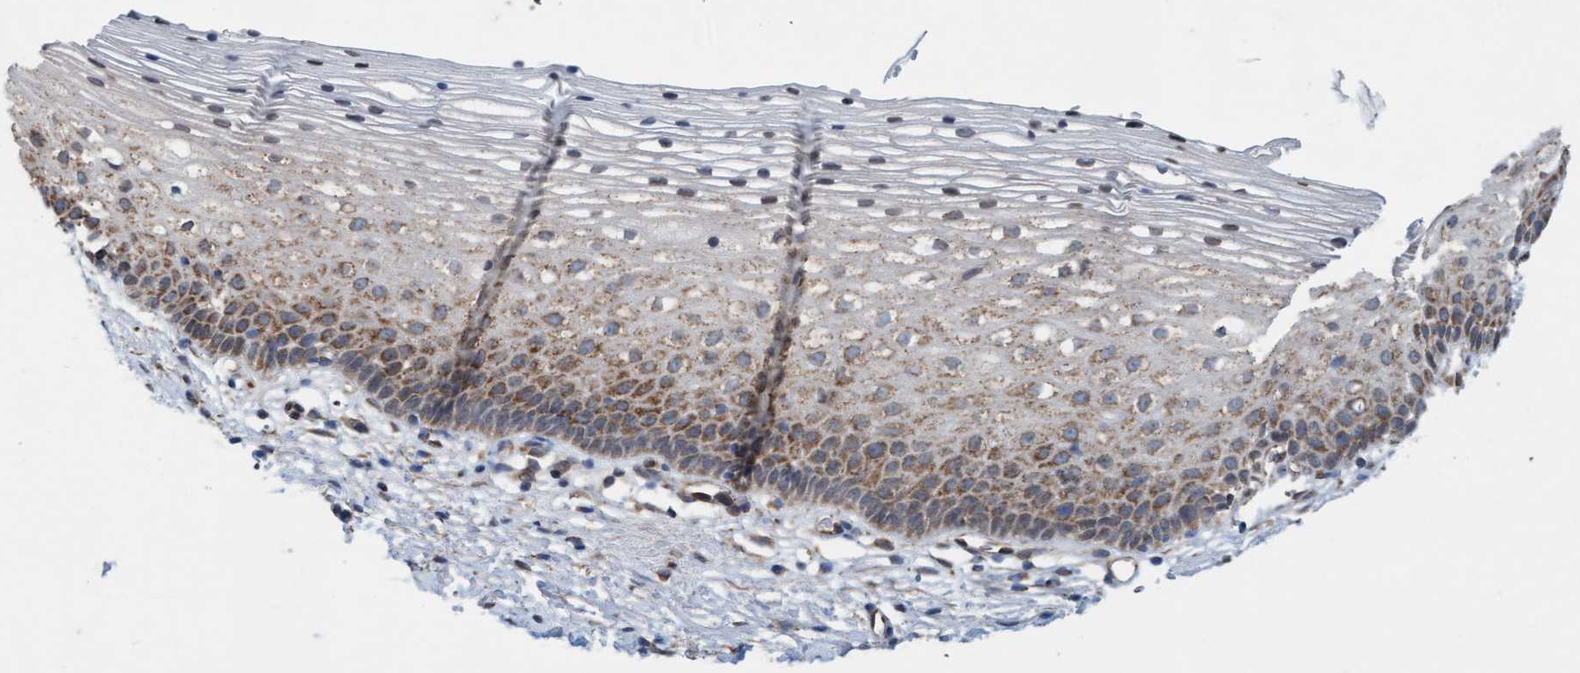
{"staining": {"intensity": "moderate", "quantity": "25%-75%", "location": "cytoplasmic/membranous"}, "tissue": "cervix", "cell_type": "Glandular cells", "image_type": "normal", "snomed": [{"axis": "morphology", "description": "Normal tissue, NOS"}, {"axis": "topography", "description": "Cervix"}], "caption": "IHC of unremarkable human cervix demonstrates medium levels of moderate cytoplasmic/membranous staining in about 25%-75% of glandular cells. (DAB (3,3'-diaminobenzidine) IHC, brown staining for protein, blue staining for nuclei).", "gene": "MRPS23", "patient": {"sex": "female", "age": 72}}